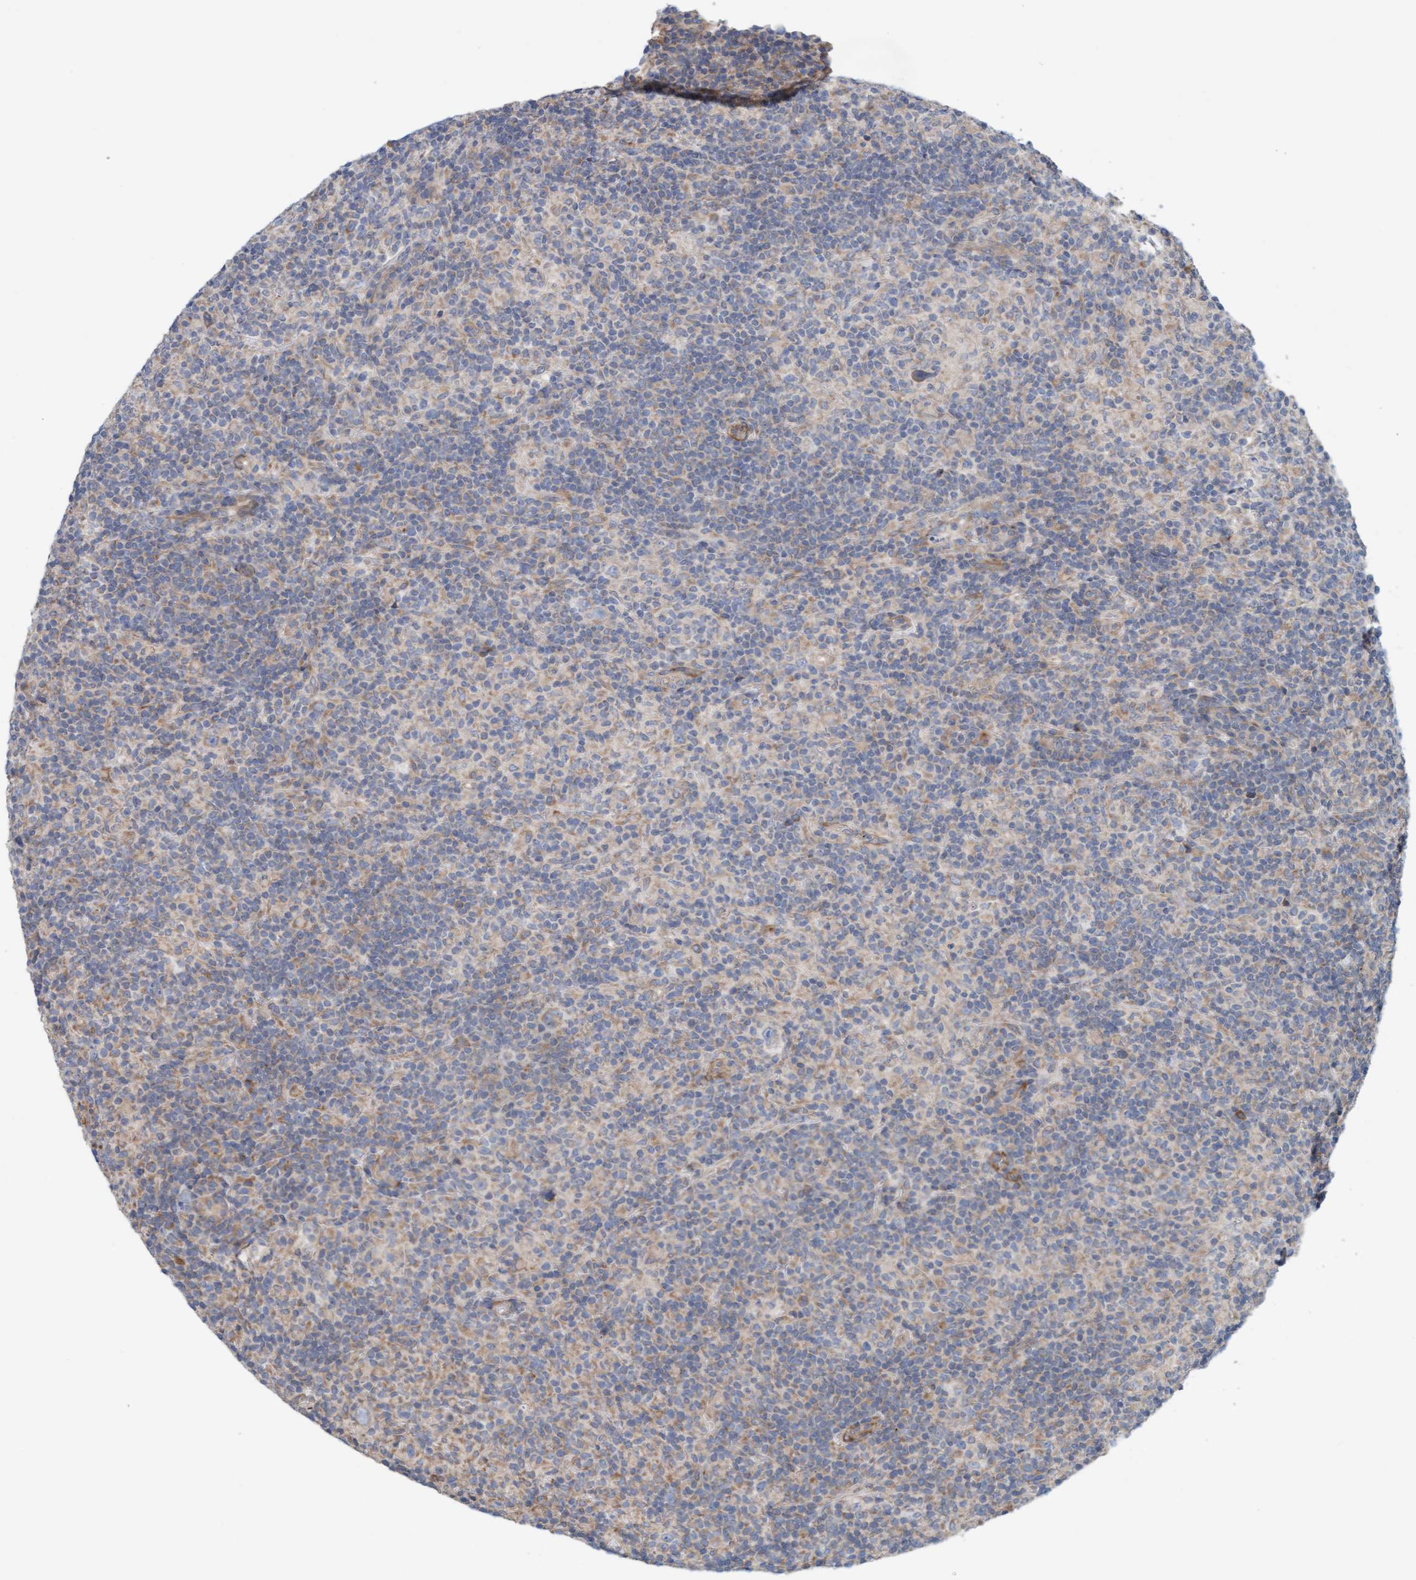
{"staining": {"intensity": "weak", "quantity": "25%-75%", "location": "cytoplasmic/membranous"}, "tissue": "lymphoma", "cell_type": "Tumor cells", "image_type": "cancer", "snomed": [{"axis": "morphology", "description": "Hodgkin's disease, NOS"}, {"axis": "topography", "description": "Lymph node"}], "caption": "Tumor cells demonstrate low levels of weak cytoplasmic/membranous expression in approximately 25%-75% of cells in Hodgkin's disease.", "gene": "CDK5RAP3", "patient": {"sex": "male", "age": 70}}